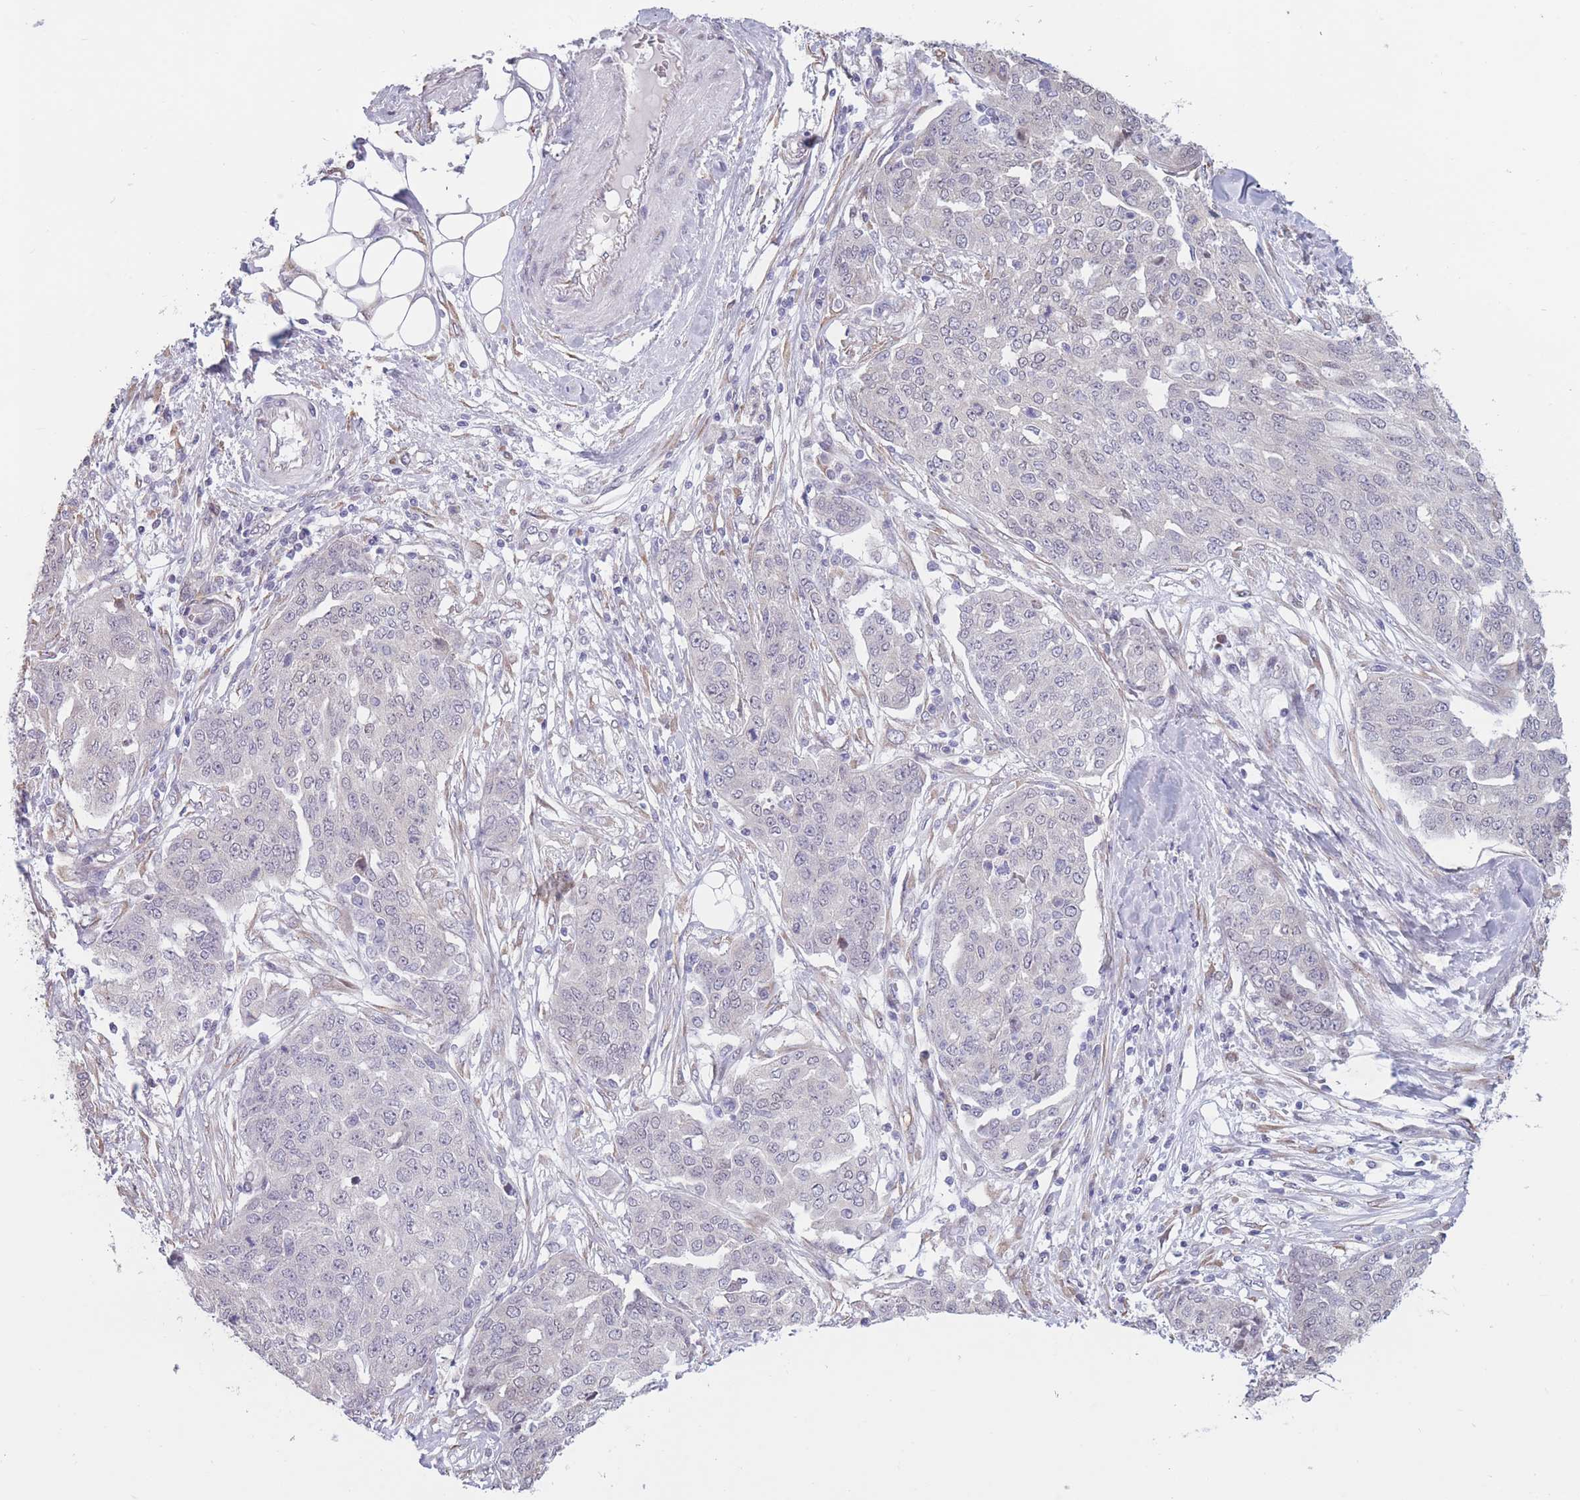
{"staining": {"intensity": "negative", "quantity": "none", "location": "none"}, "tissue": "ovarian cancer", "cell_type": "Tumor cells", "image_type": "cancer", "snomed": [{"axis": "morphology", "description": "Cystadenocarcinoma, serous, NOS"}, {"axis": "topography", "description": "Soft tissue"}, {"axis": "topography", "description": "Ovary"}], "caption": "This is an IHC image of ovarian serous cystadenocarcinoma. There is no staining in tumor cells.", "gene": "COL27A1", "patient": {"sex": "female", "age": 57}}